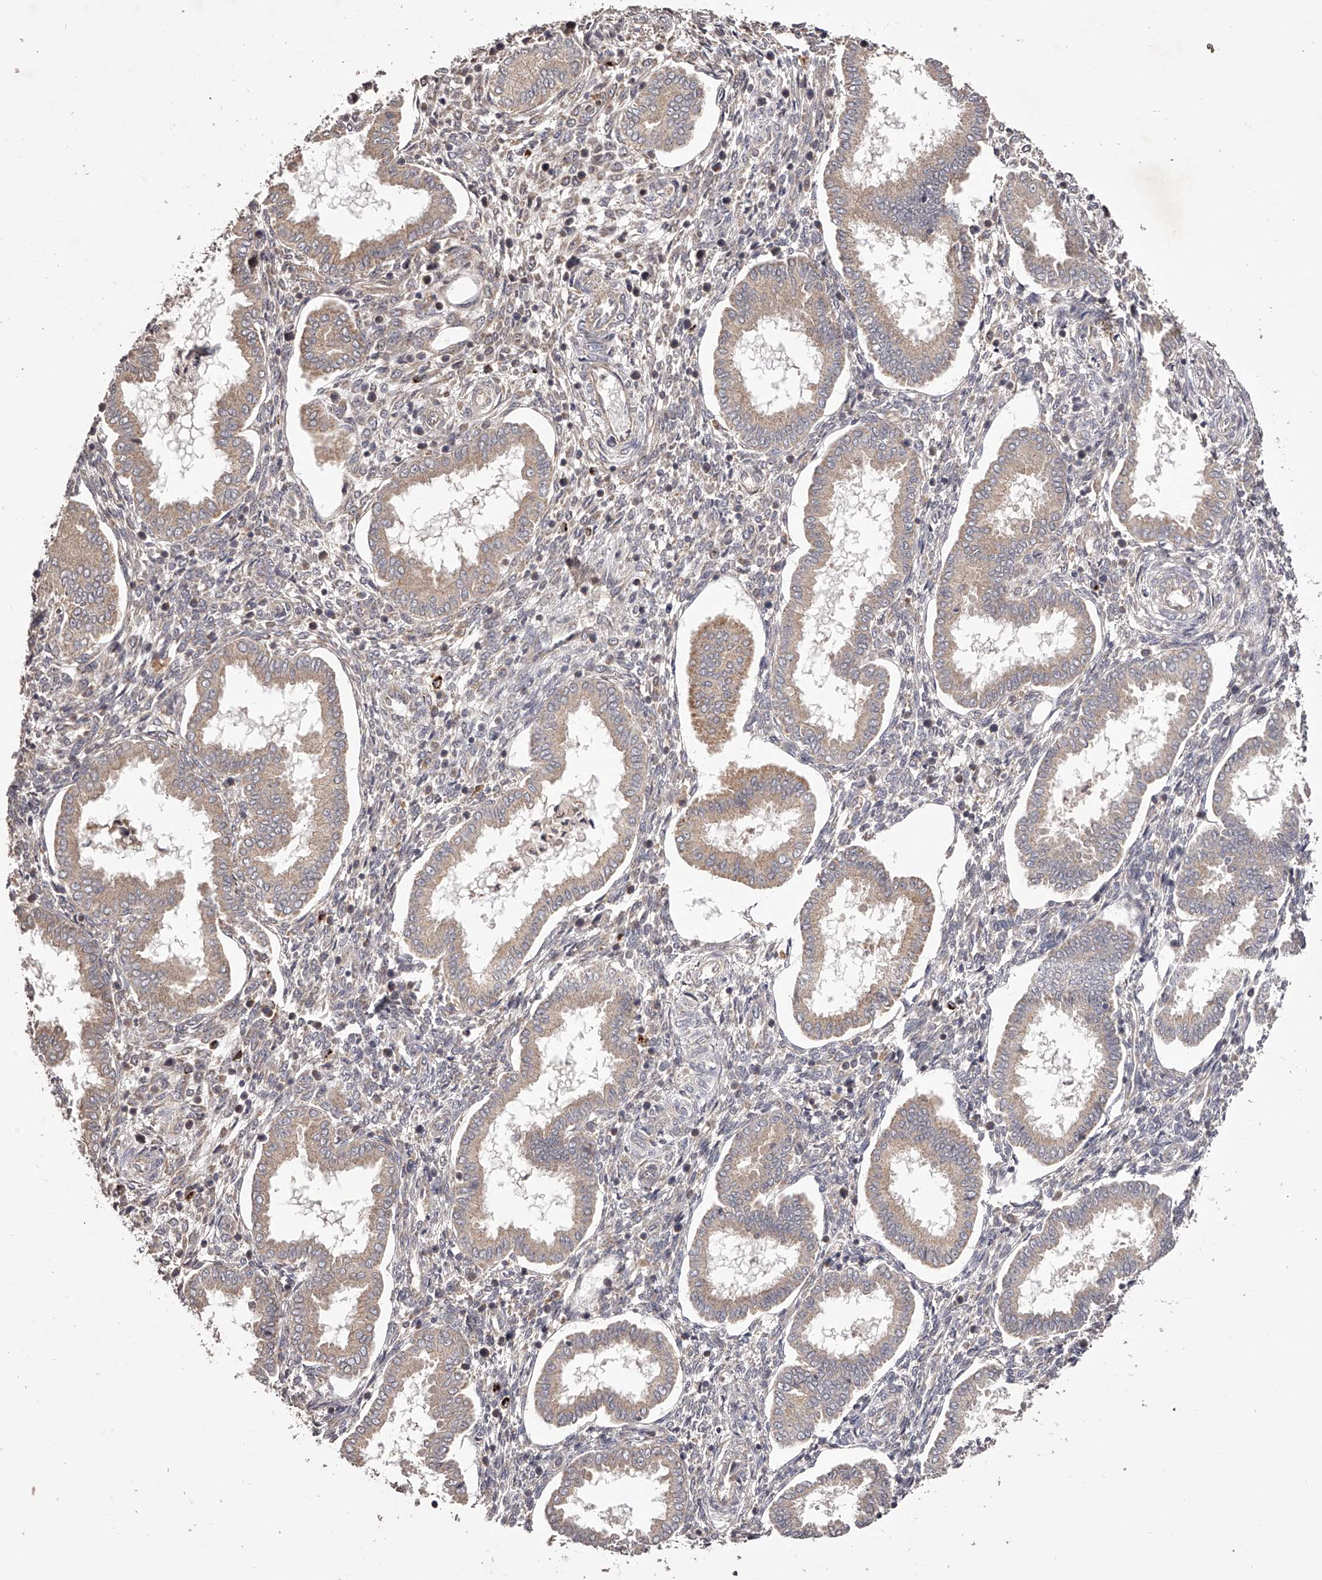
{"staining": {"intensity": "weak", "quantity": "<25%", "location": "cytoplasmic/membranous"}, "tissue": "endometrium", "cell_type": "Cells in endometrial stroma", "image_type": "normal", "snomed": [{"axis": "morphology", "description": "Normal tissue, NOS"}, {"axis": "topography", "description": "Endometrium"}], "caption": "This is a image of immunohistochemistry staining of normal endometrium, which shows no expression in cells in endometrial stroma.", "gene": "ODF2L", "patient": {"sex": "female", "age": 24}}